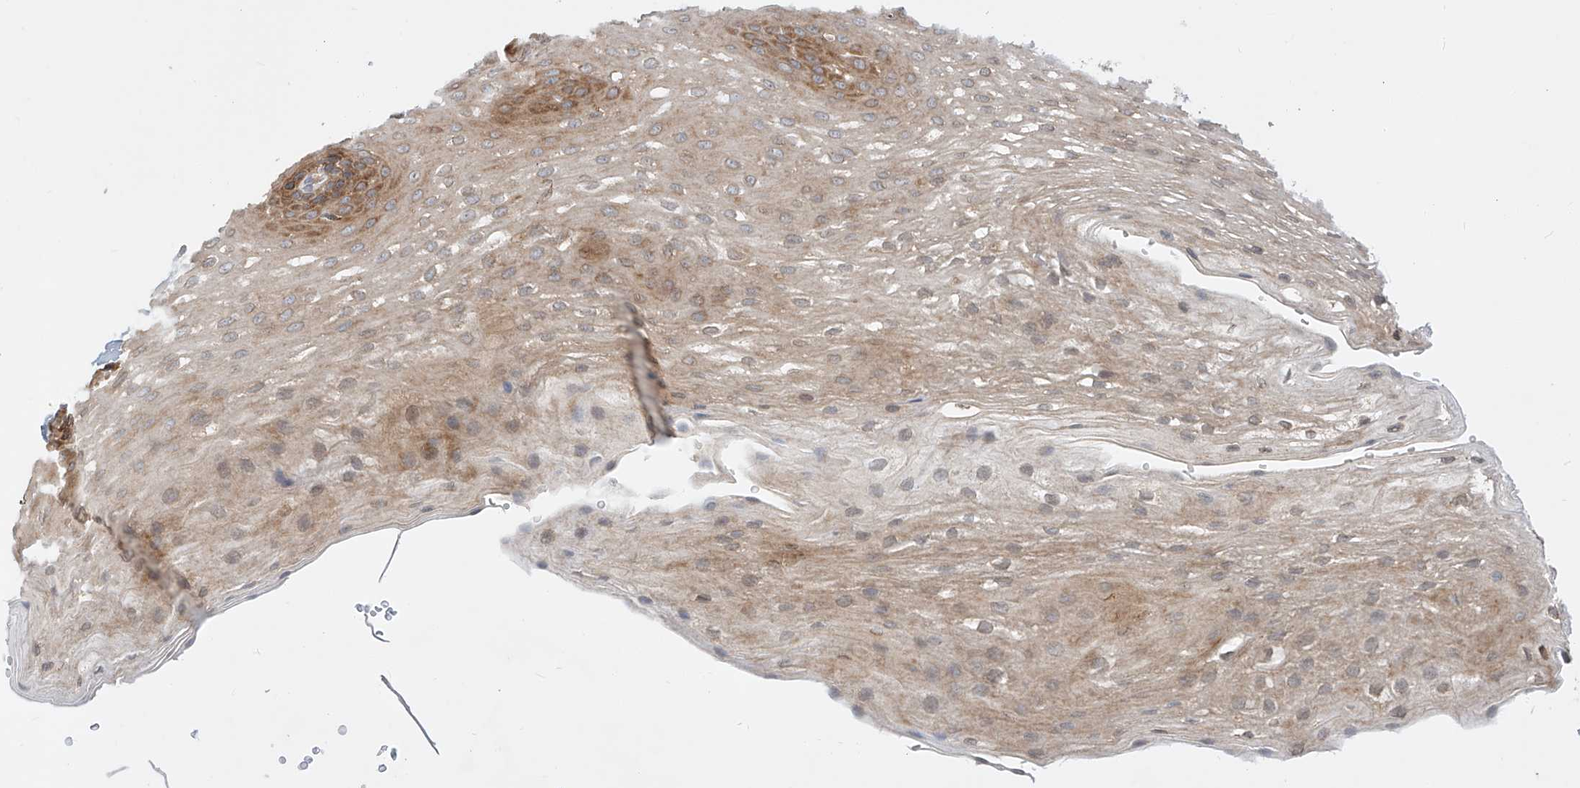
{"staining": {"intensity": "moderate", "quantity": ">75%", "location": "cytoplasmic/membranous"}, "tissue": "esophagus", "cell_type": "Squamous epithelial cells", "image_type": "normal", "snomed": [{"axis": "morphology", "description": "Normal tissue, NOS"}, {"axis": "topography", "description": "Esophagus"}], "caption": "A medium amount of moderate cytoplasmic/membranous staining is present in about >75% of squamous epithelial cells in normal esophagus. (DAB (3,3'-diaminobenzidine) IHC, brown staining for protein, blue staining for nuclei).", "gene": "DIRAS3", "patient": {"sex": "female", "age": 66}}